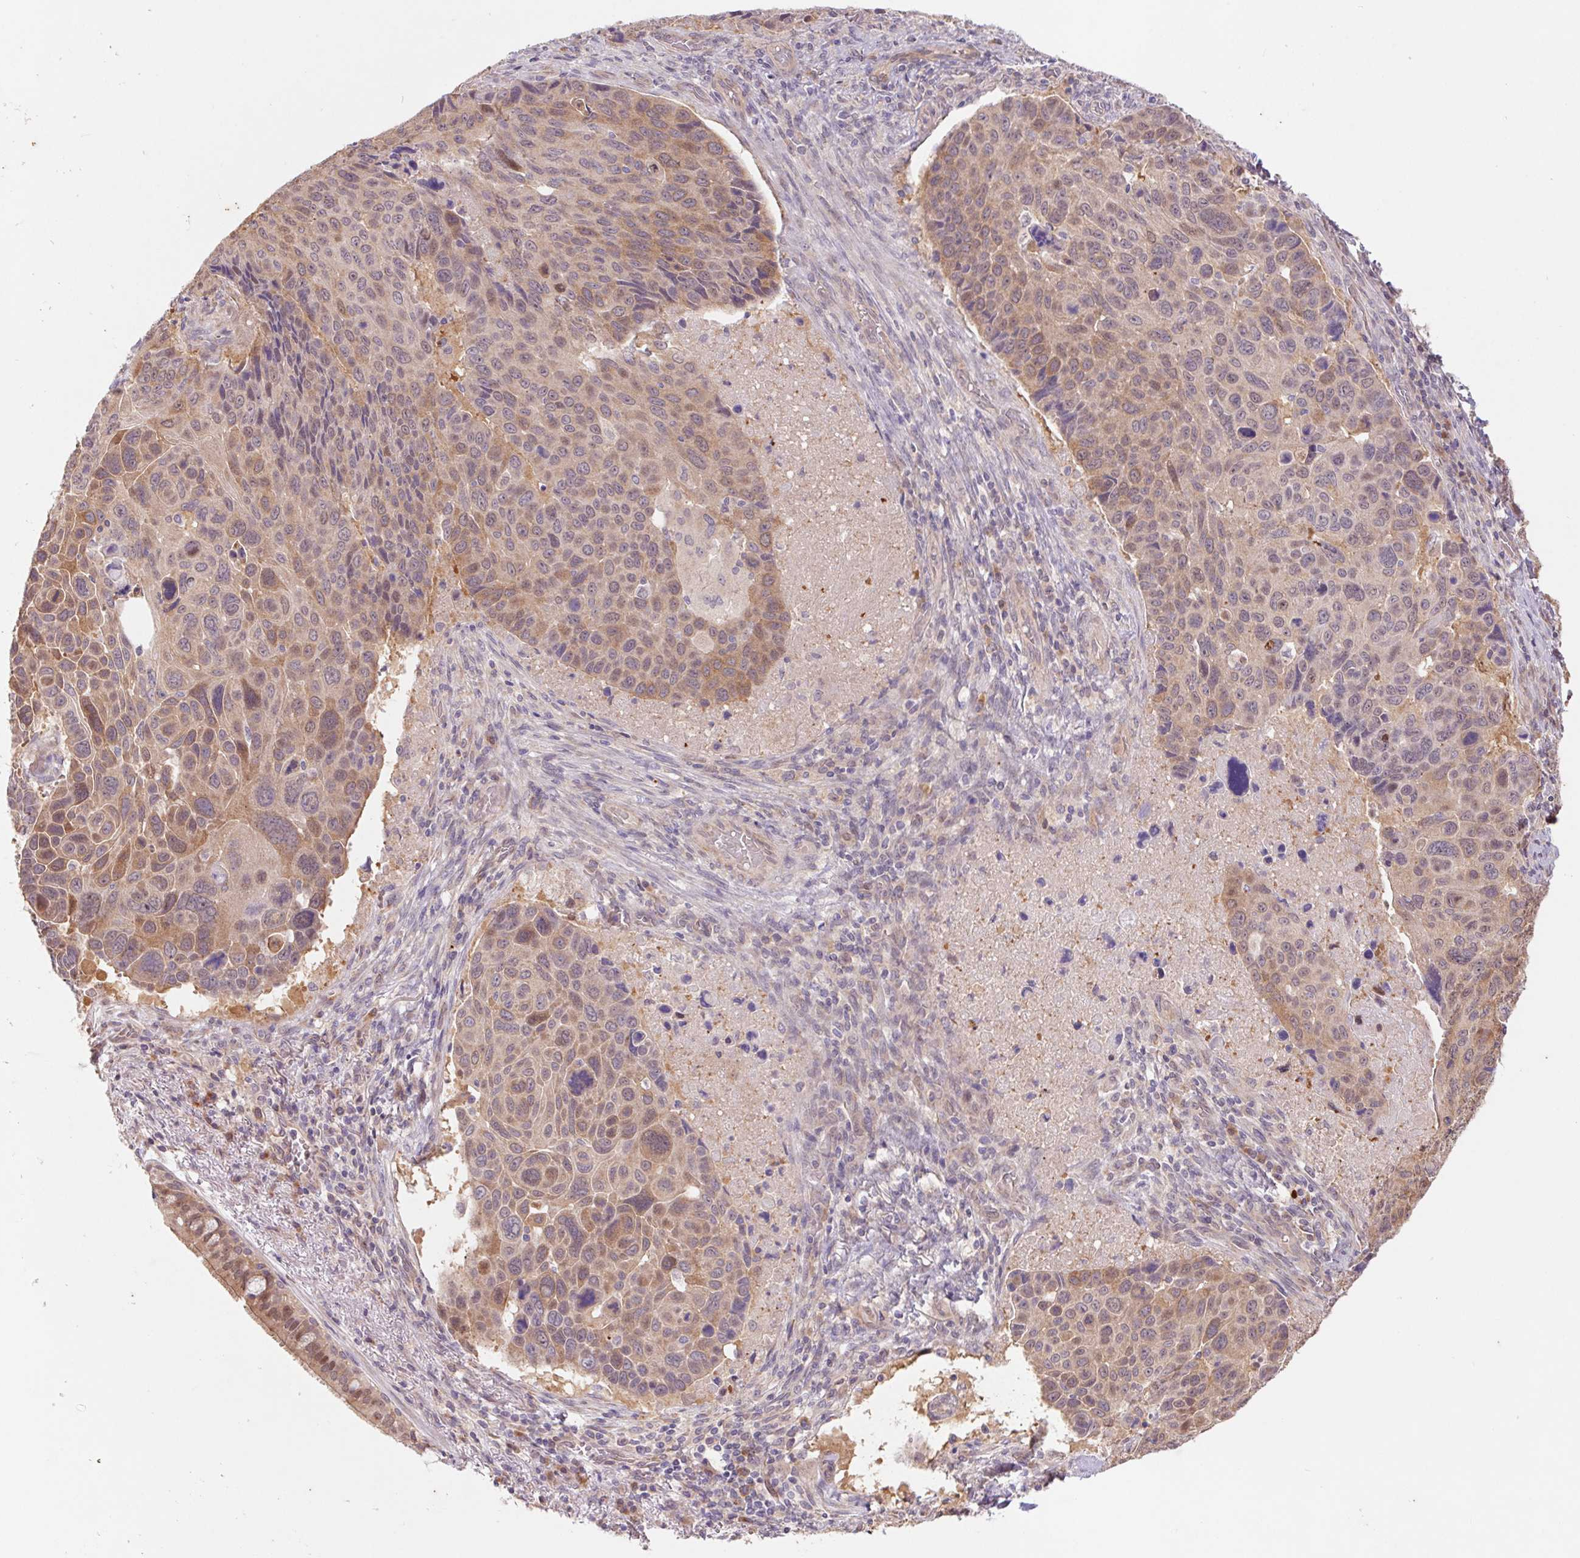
{"staining": {"intensity": "weak", "quantity": "25%-75%", "location": "cytoplasmic/membranous"}, "tissue": "lung cancer", "cell_type": "Tumor cells", "image_type": "cancer", "snomed": [{"axis": "morphology", "description": "Squamous cell carcinoma, NOS"}, {"axis": "topography", "description": "Lung"}], "caption": "IHC staining of lung cancer, which reveals low levels of weak cytoplasmic/membranous staining in about 25%-75% of tumor cells indicating weak cytoplasmic/membranous protein staining. The staining was performed using DAB (3,3'-diaminobenzidine) (brown) for protein detection and nuclei were counterstained in hematoxylin (blue).", "gene": "RRM1", "patient": {"sex": "male", "age": 68}}